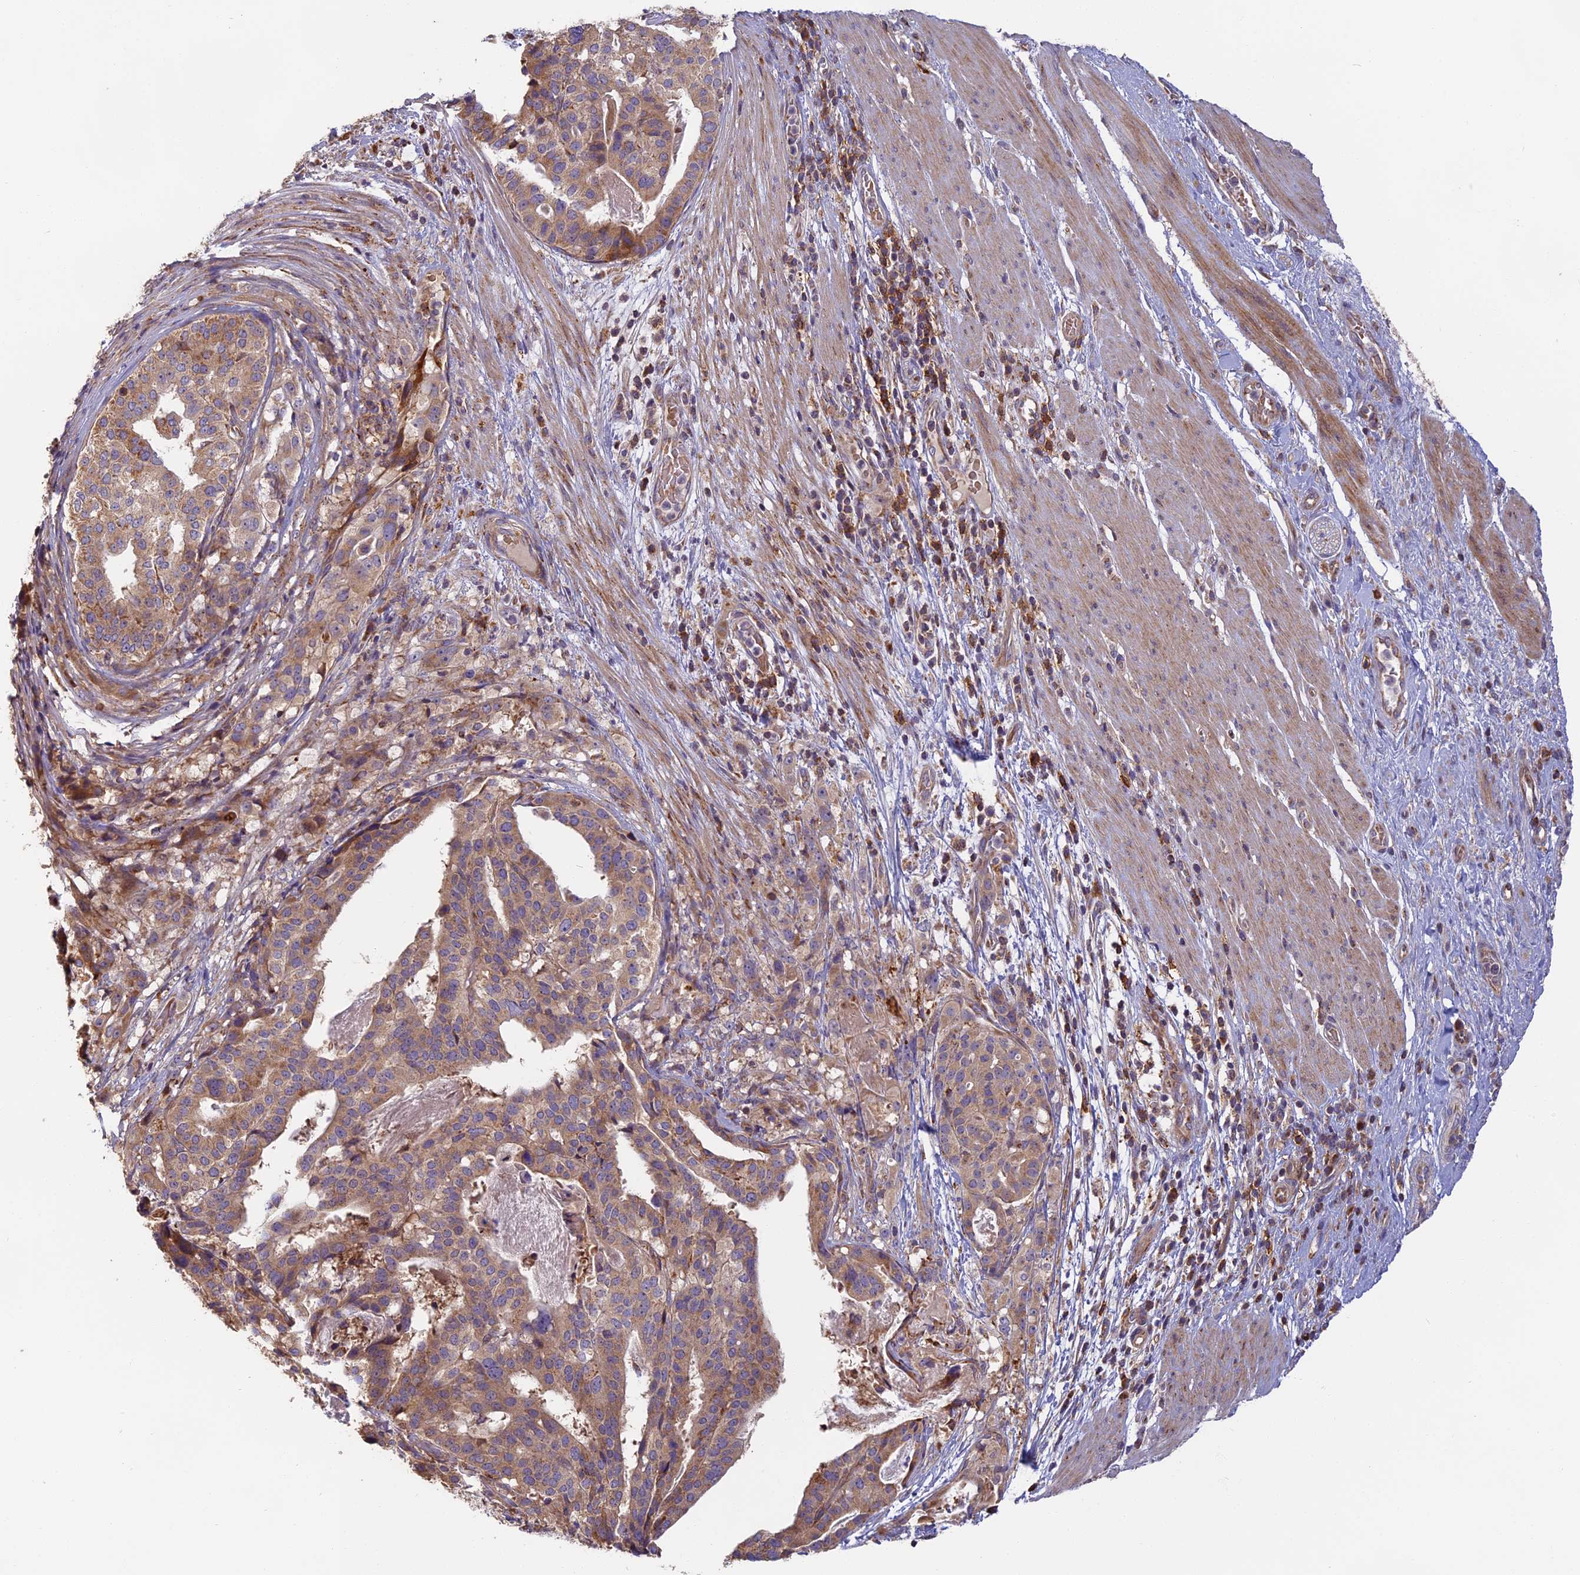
{"staining": {"intensity": "weak", "quantity": ">75%", "location": "cytoplasmic/membranous"}, "tissue": "stomach cancer", "cell_type": "Tumor cells", "image_type": "cancer", "snomed": [{"axis": "morphology", "description": "Adenocarcinoma, NOS"}, {"axis": "topography", "description": "Stomach"}], "caption": "Stomach cancer (adenocarcinoma) stained for a protein demonstrates weak cytoplasmic/membranous positivity in tumor cells.", "gene": "EDAR", "patient": {"sex": "male", "age": 48}}